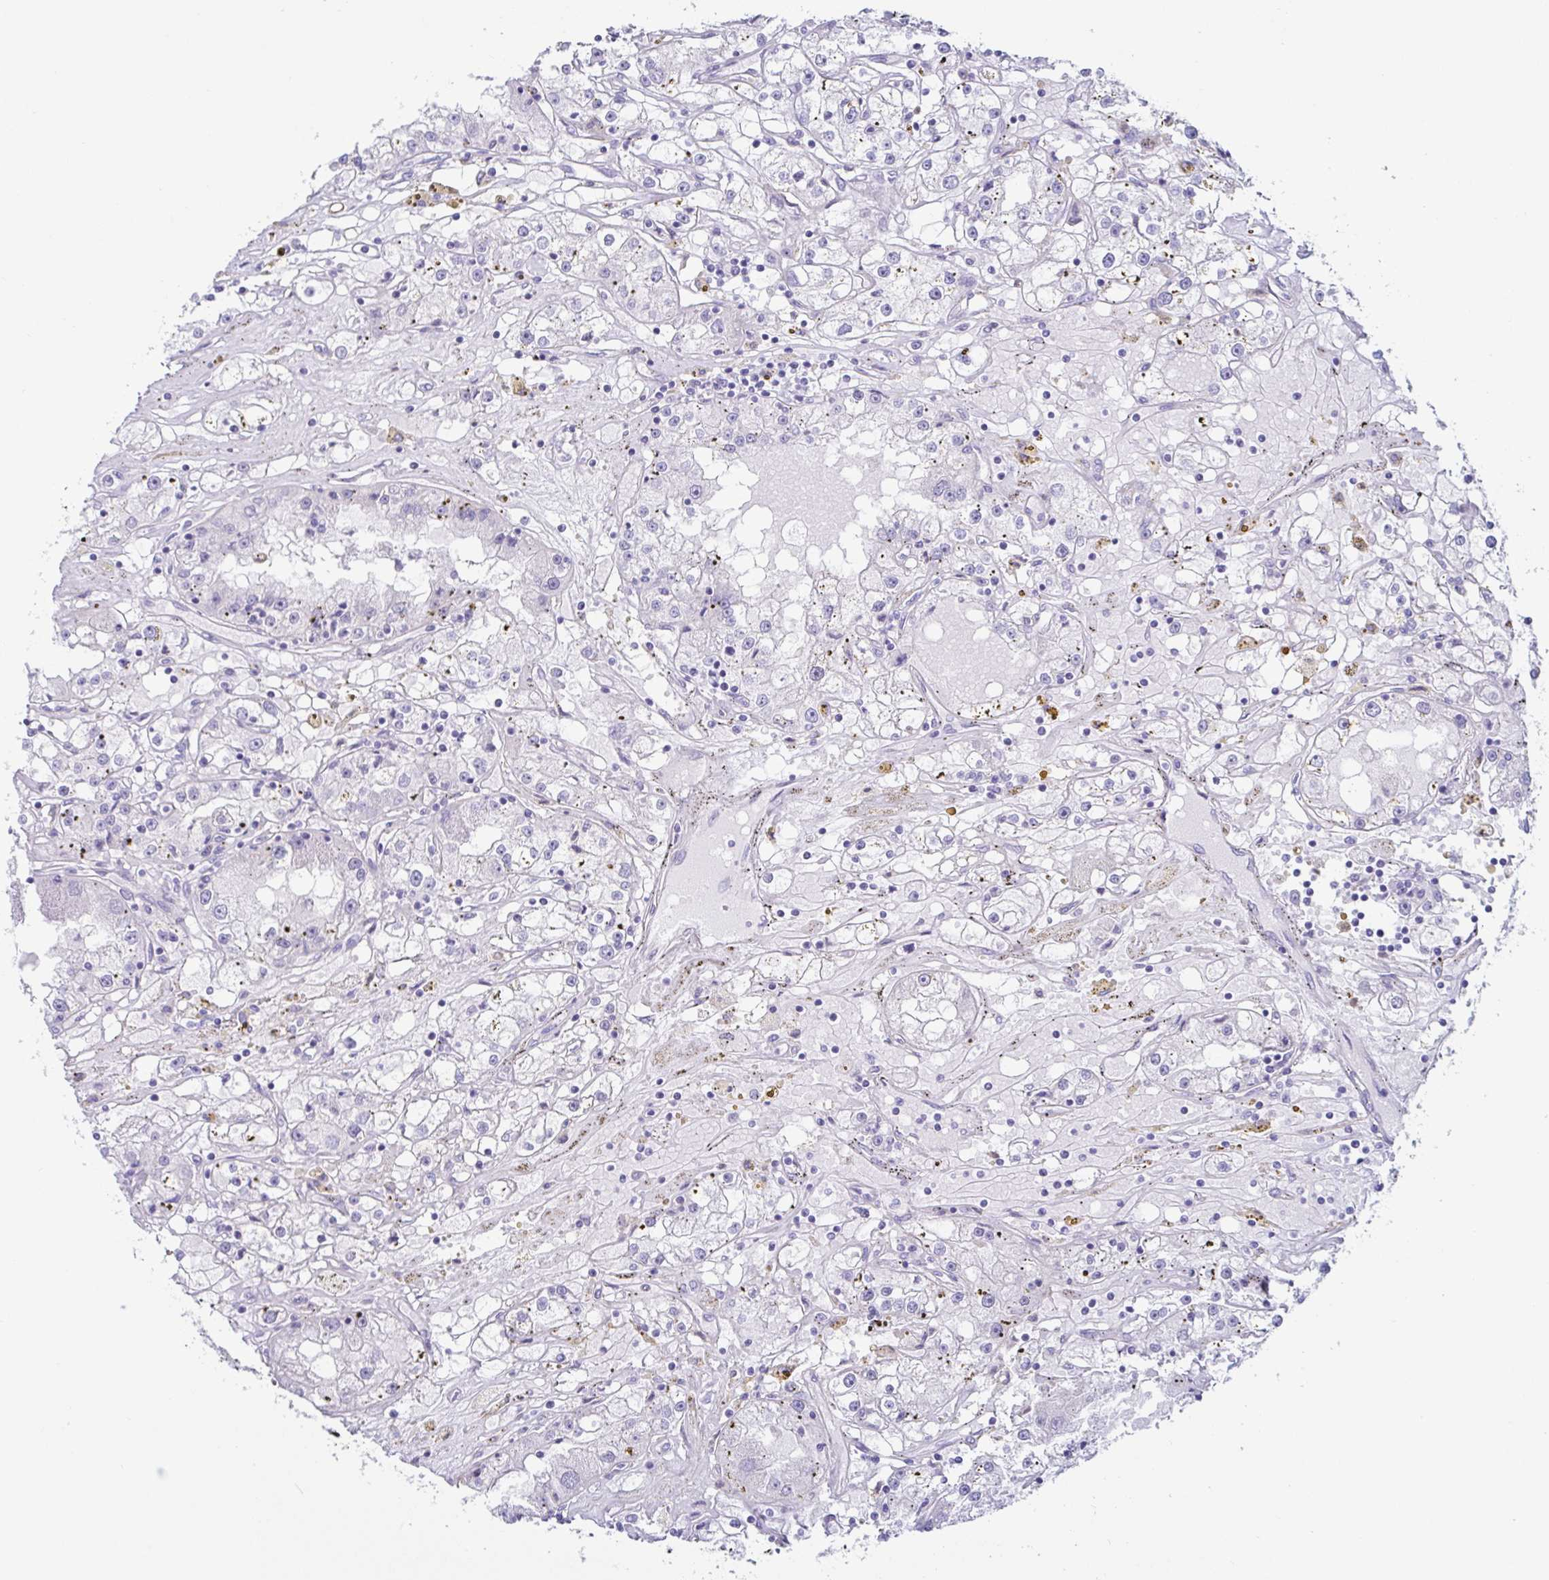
{"staining": {"intensity": "negative", "quantity": "none", "location": "none"}, "tissue": "renal cancer", "cell_type": "Tumor cells", "image_type": "cancer", "snomed": [{"axis": "morphology", "description": "Adenocarcinoma, NOS"}, {"axis": "topography", "description": "Kidney"}], "caption": "A photomicrograph of renal cancer (adenocarcinoma) stained for a protein displays no brown staining in tumor cells.", "gene": "TNNI2", "patient": {"sex": "male", "age": 56}}